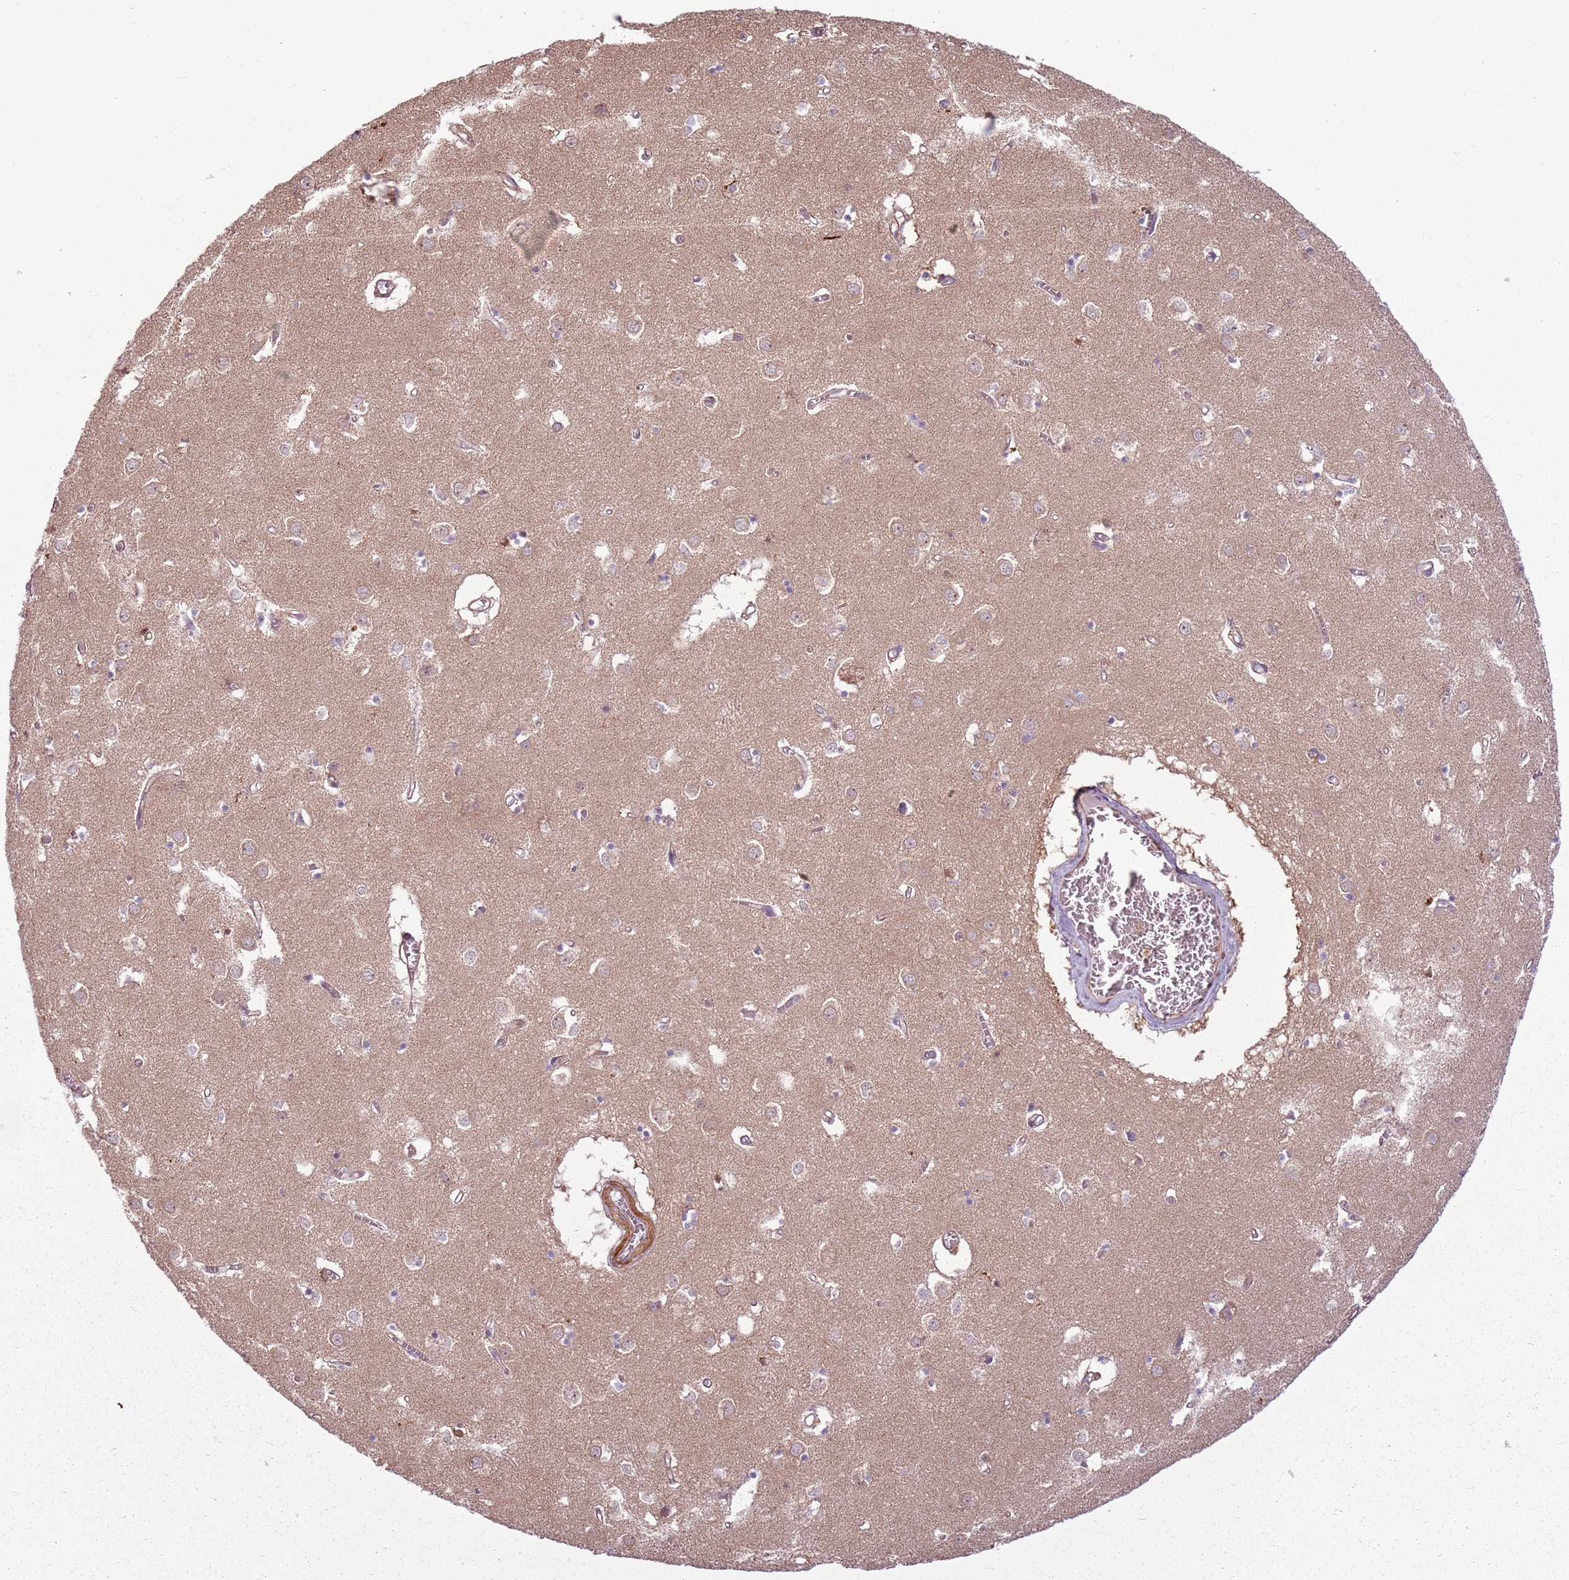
{"staining": {"intensity": "weak", "quantity": "<25%", "location": "cytoplasmic/membranous"}, "tissue": "caudate", "cell_type": "Glial cells", "image_type": "normal", "snomed": [{"axis": "morphology", "description": "Normal tissue, NOS"}, {"axis": "topography", "description": "Lateral ventricle wall"}], "caption": "This histopathology image is of benign caudate stained with immunohistochemistry to label a protein in brown with the nuclei are counter-stained blue. There is no positivity in glial cells. (DAB (3,3'-diaminobenzidine) IHC, high magnification).", "gene": "RPL21", "patient": {"sex": "male", "age": 70}}